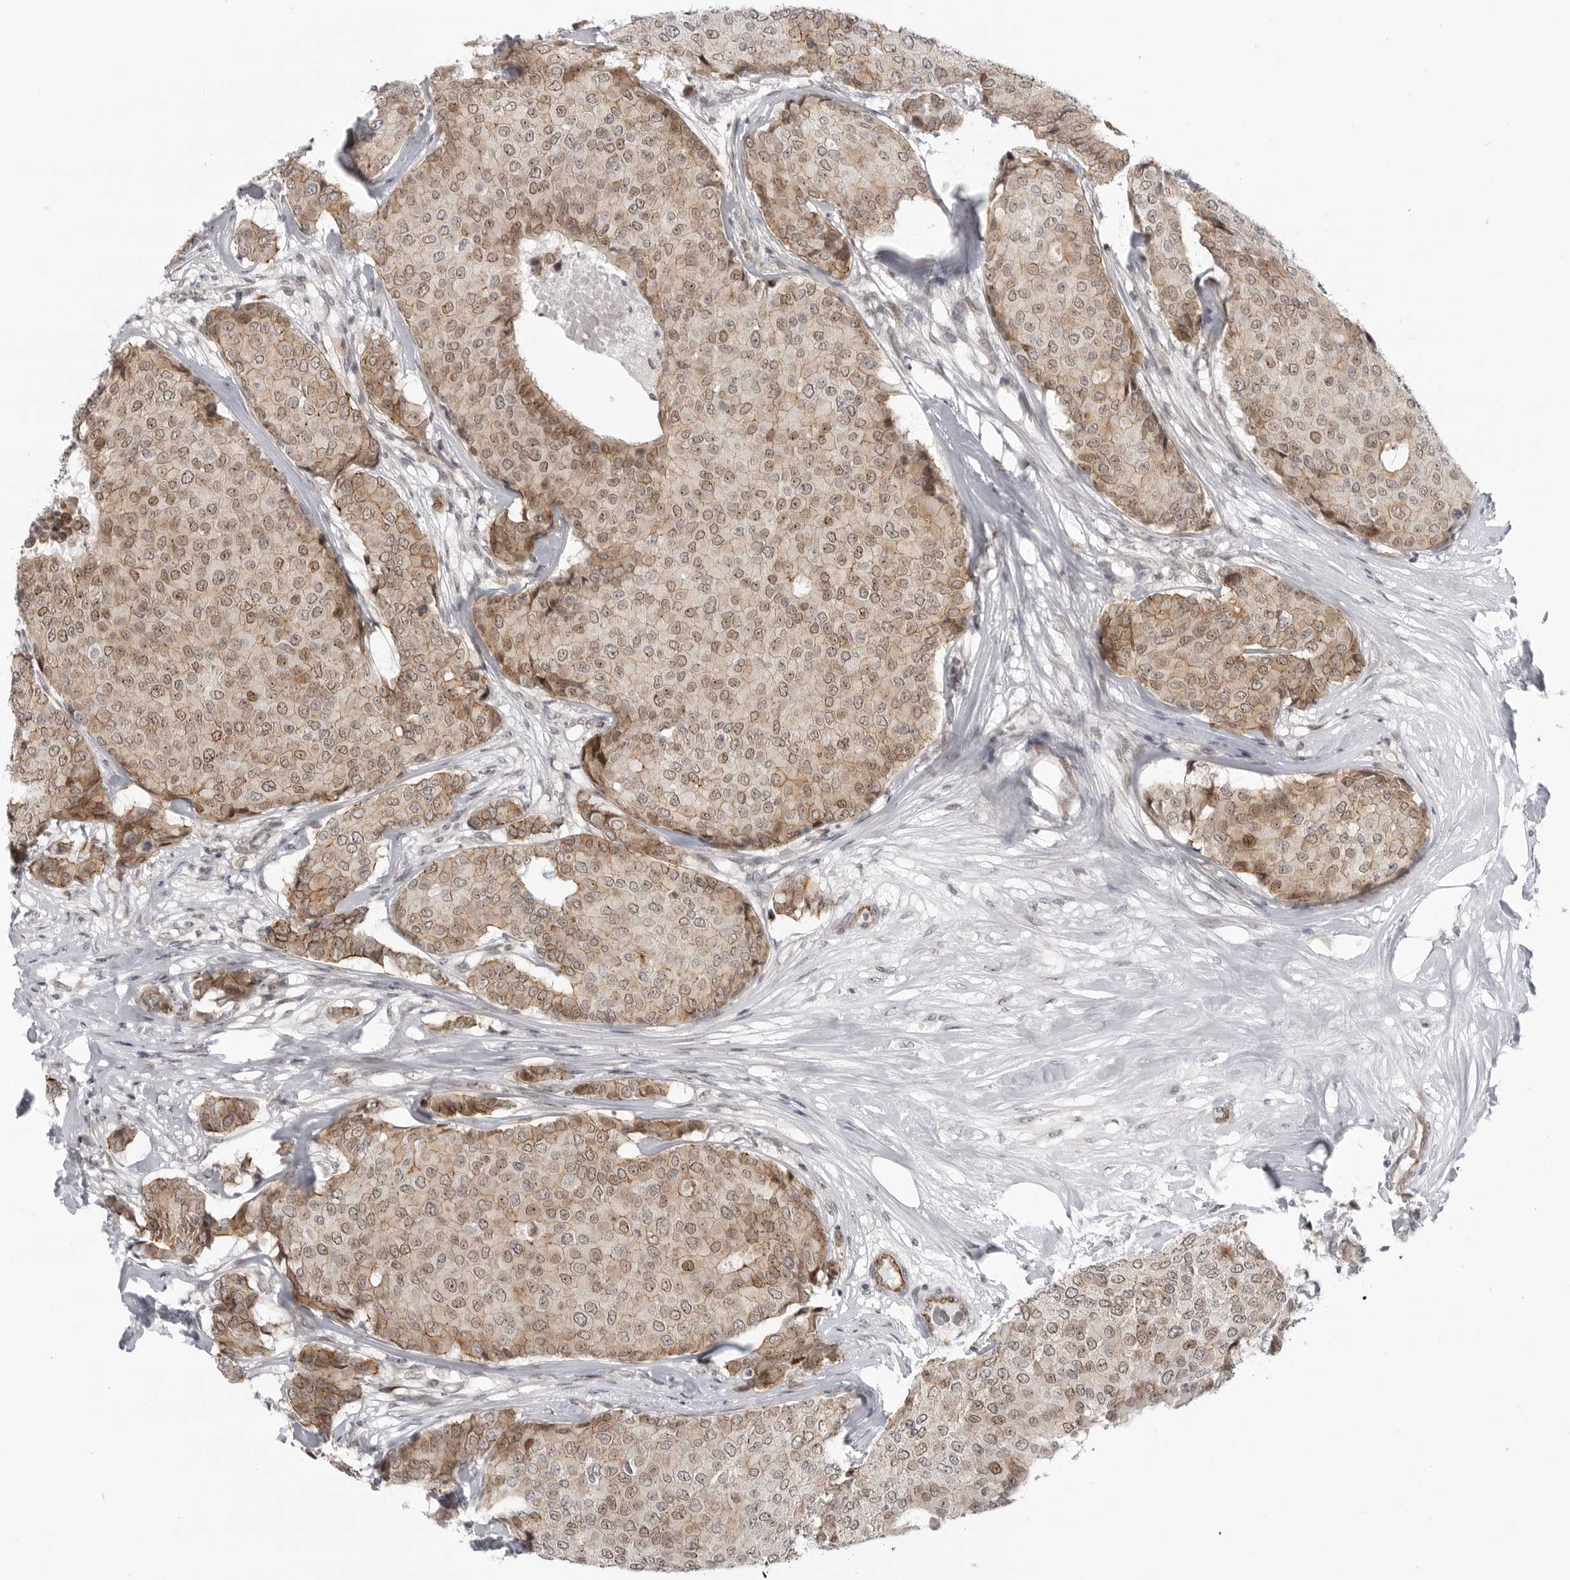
{"staining": {"intensity": "weak", "quantity": ">75%", "location": "cytoplasmic/membranous,nuclear"}, "tissue": "breast cancer", "cell_type": "Tumor cells", "image_type": "cancer", "snomed": [{"axis": "morphology", "description": "Duct carcinoma"}, {"axis": "topography", "description": "Breast"}], "caption": "Immunohistochemistry (IHC) image of intraductal carcinoma (breast) stained for a protein (brown), which reveals low levels of weak cytoplasmic/membranous and nuclear positivity in about >75% of tumor cells.", "gene": "CEP295NL", "patient": {"sex": "female", "age": 75}}